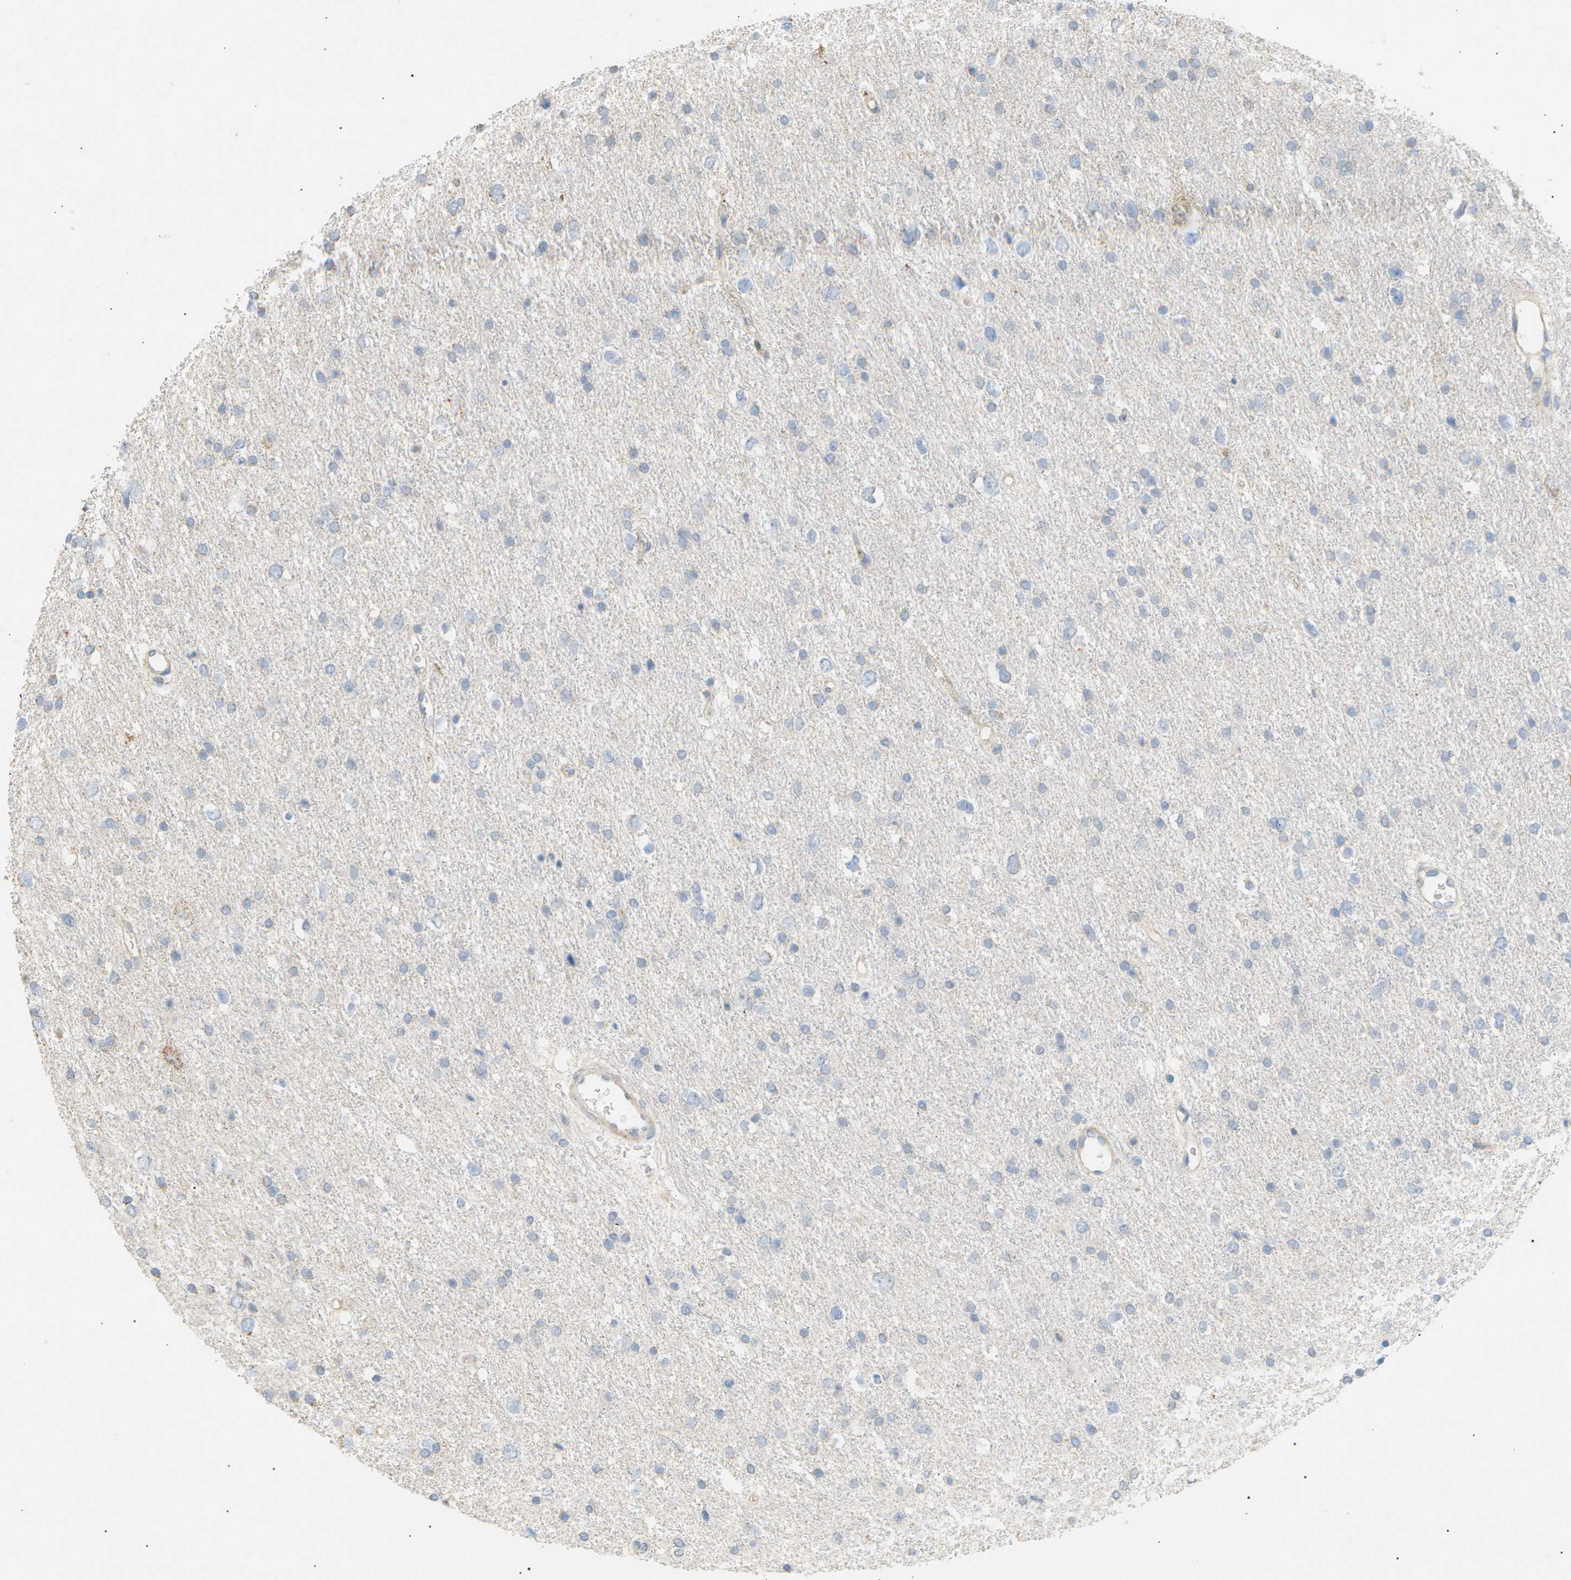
{"staining": {"intensity": "negative", "quantity": "none", "location": "none"}, "tissue": "glioma", "cell_type": "Tumor cells", "image_type": "cancer", "snomed": [{"axis": "morphology", "description": "Glioma, malignant, Low grade"}, {"axis": "topography", "description": "Brain"}], "caption": "High magnification brightfield microscopy of malignant glioma (low-grade) stained with DAB (brown) and counterstained with hematoxylin (blue): tumor cells show no significant staining.", "gene": "LIME1", "patient": {"sex": "female", "age": 37}}